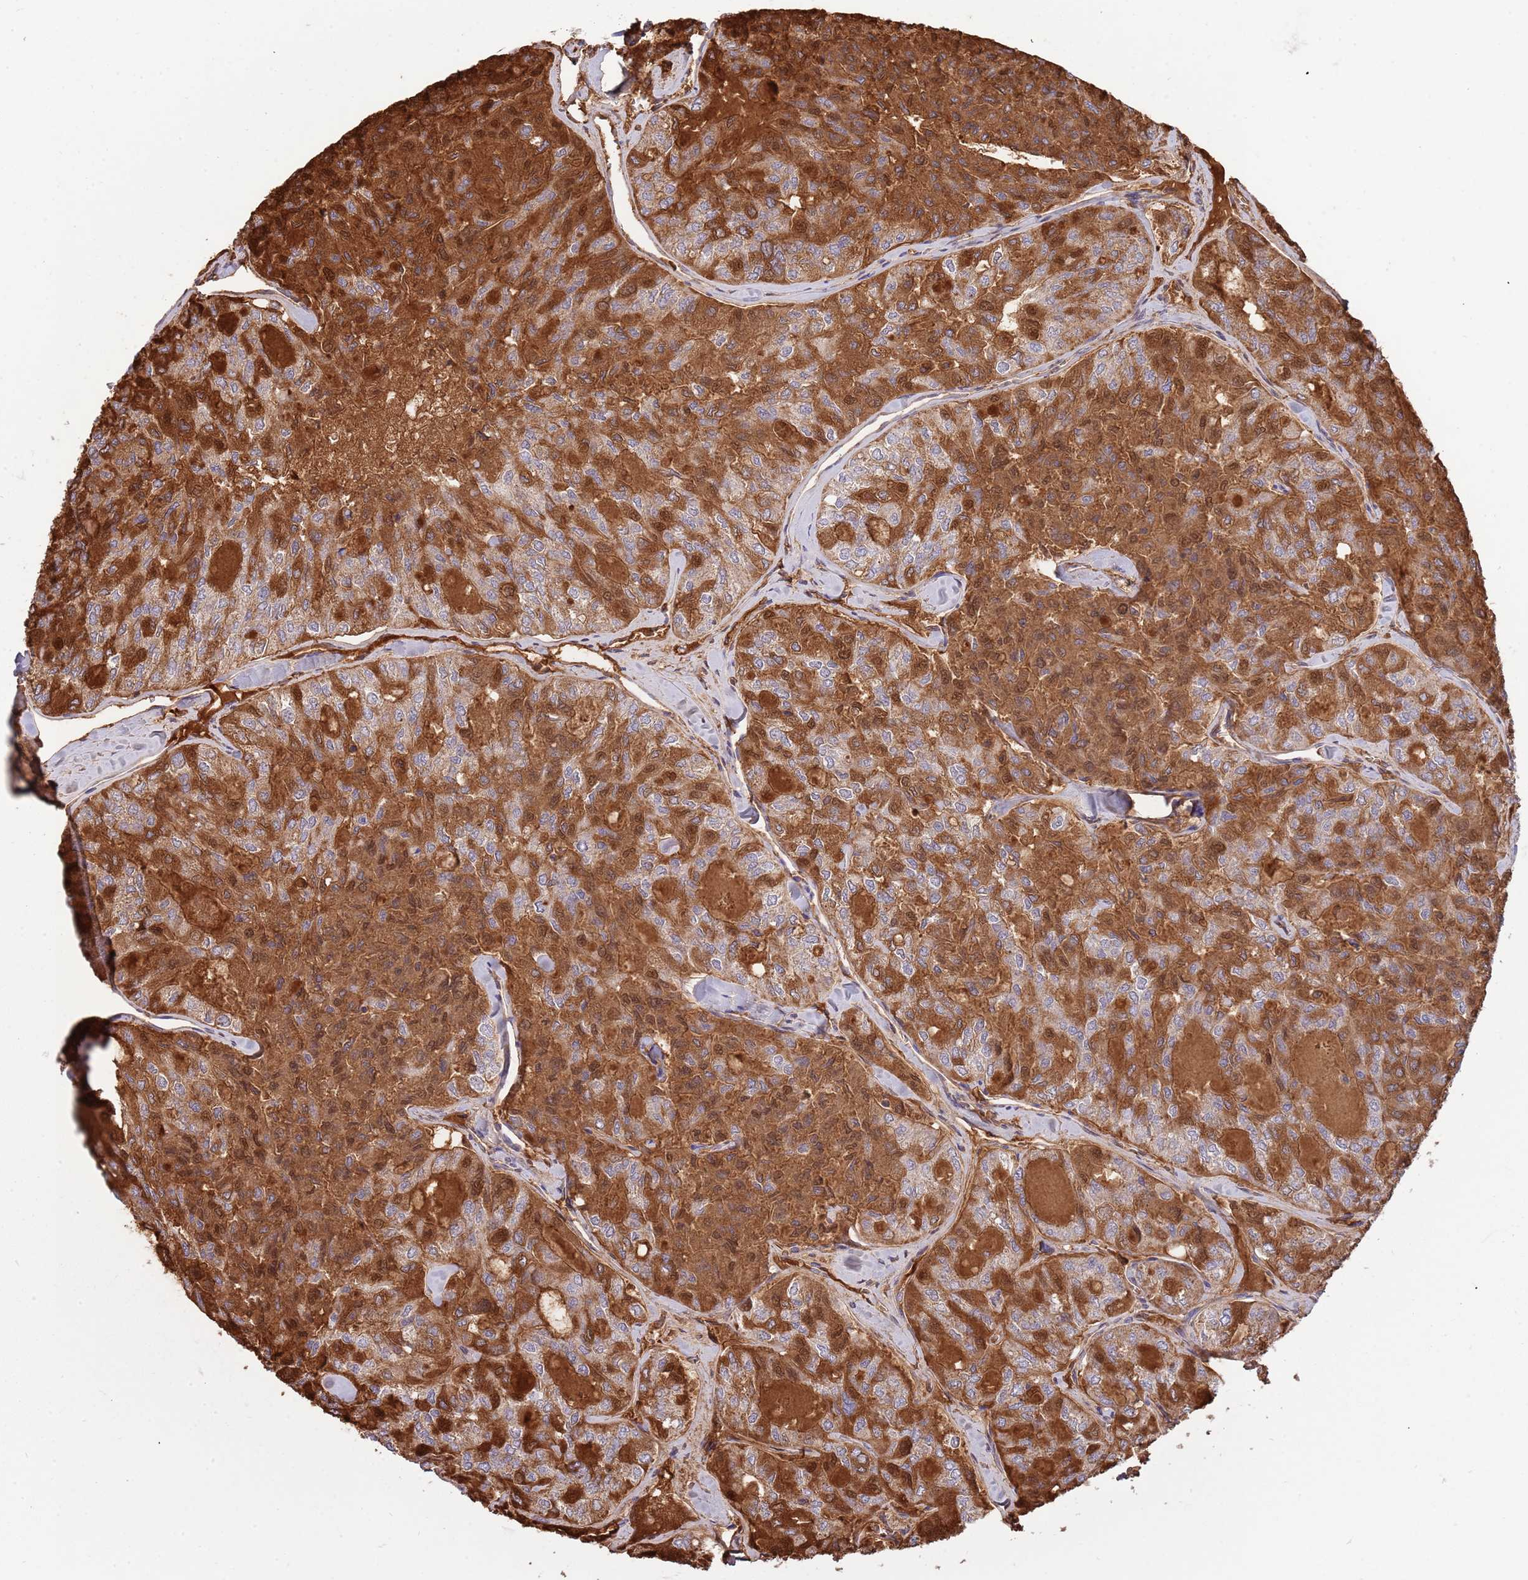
{"staining": {"intensity": "strong", "quantity": ">75%", "location": "cytoplasmic/membranous"}, "tissue": "thyroid cancer", "cell_type": "Tumor cells", "image_type": "cancer", "snomed": [{"axis": "morphology", "description": "Follicular adenoma carcinoma, NOS"}, {"axis": "topography", "description": "Thyroid gland"}], "caption": "Strong cytoplasmic/membranous positivity is seen in about >75% of tumor cells in thyroid follicular adenoma carcinoma.", "gene": "VPS16", "patient": {"sex": "male", "age": 75}}